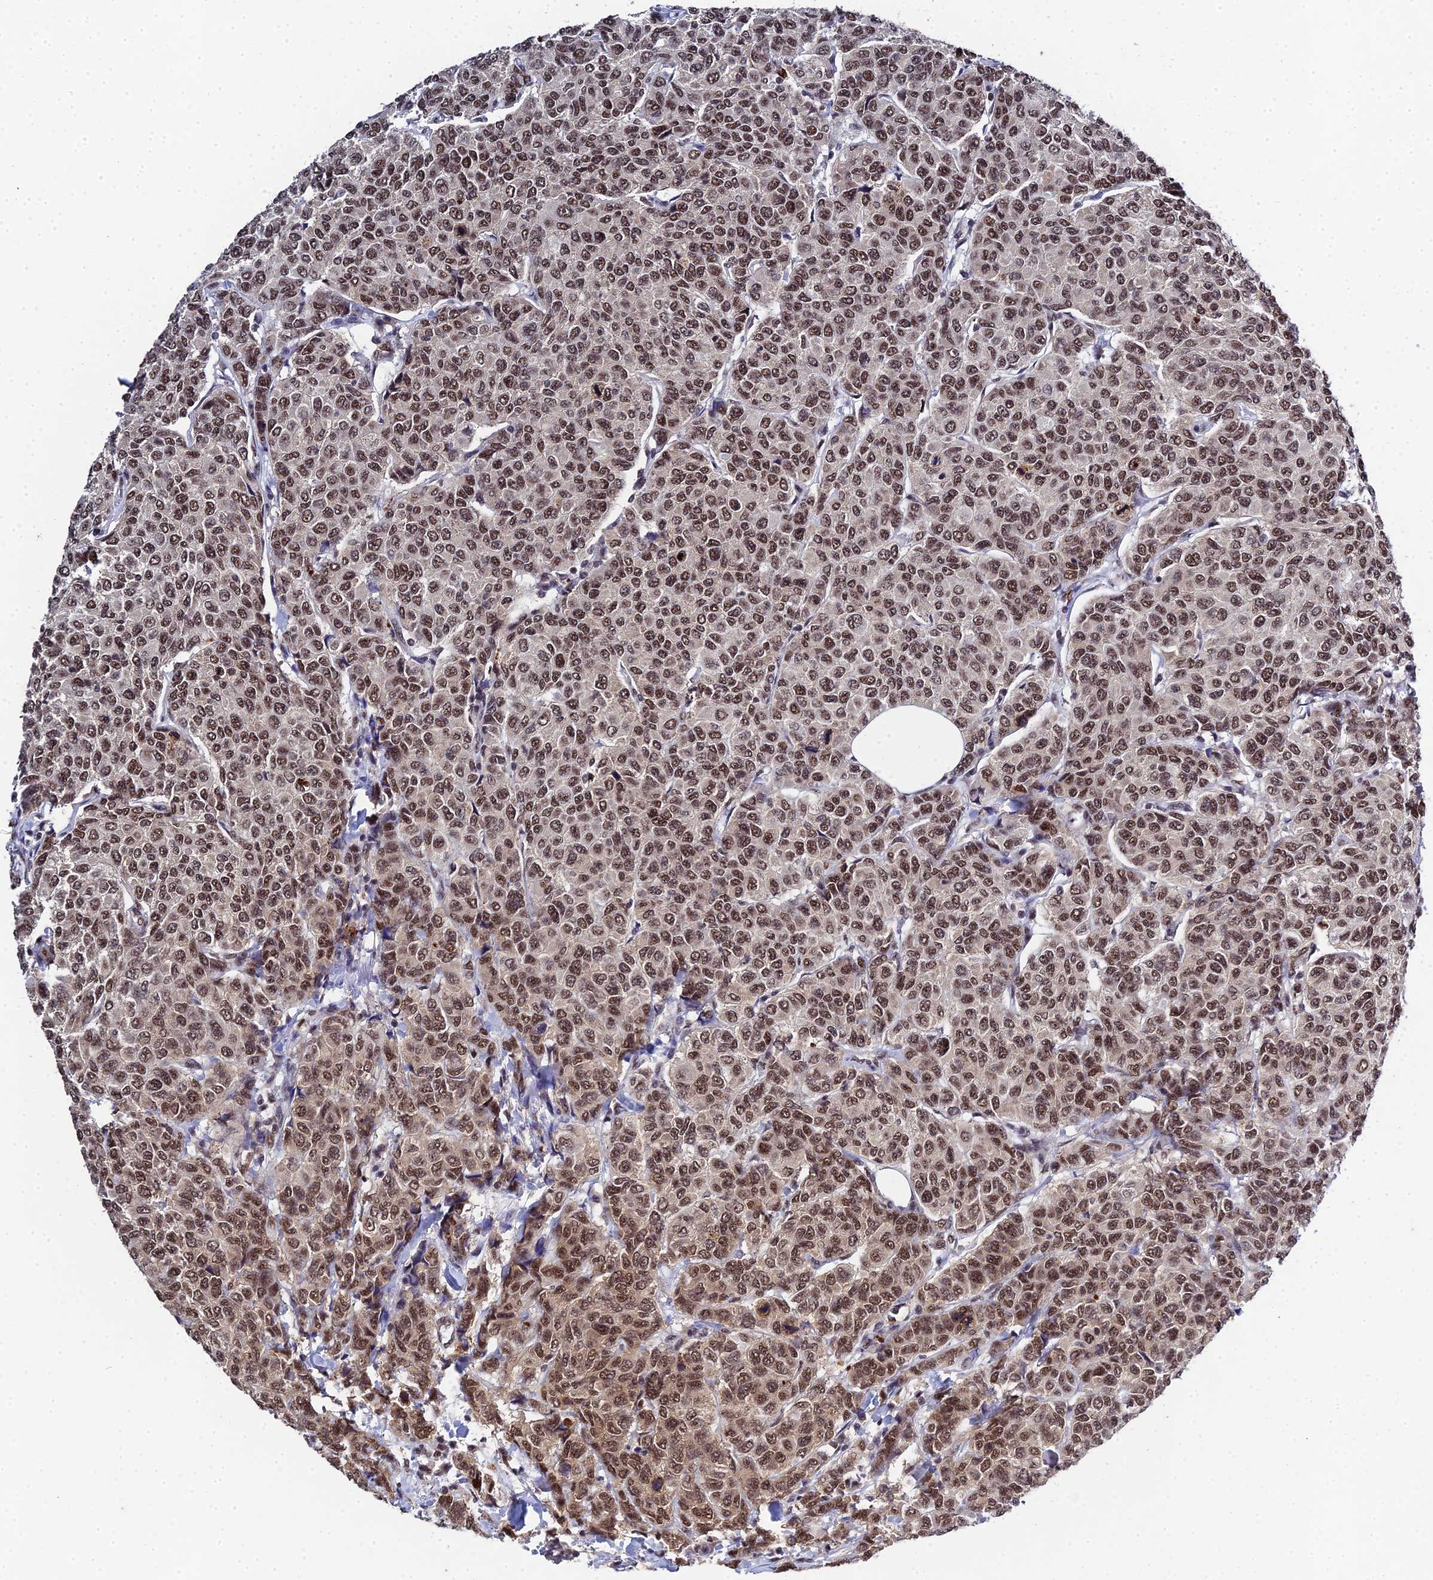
{"staining": {"intensity": "strong", "quantity": ">75%", "location": "nuclear"}, "tissue": "breast cancer", "cell_type": "Tumor cells", "image_type": "cancer", "snomed": [{"axis": "morphology", "description": "Duct carcinoma"}, {"axis": "topography", "description": "Breast"}], "caption": "Immunohistochemistry (IHC) of human breast cancer shows high levels of strong nuclear expression in approximately >75% of tumor cells.", "gene": "MAGOHB", "patient": {"sex": "female", "age": 55}}